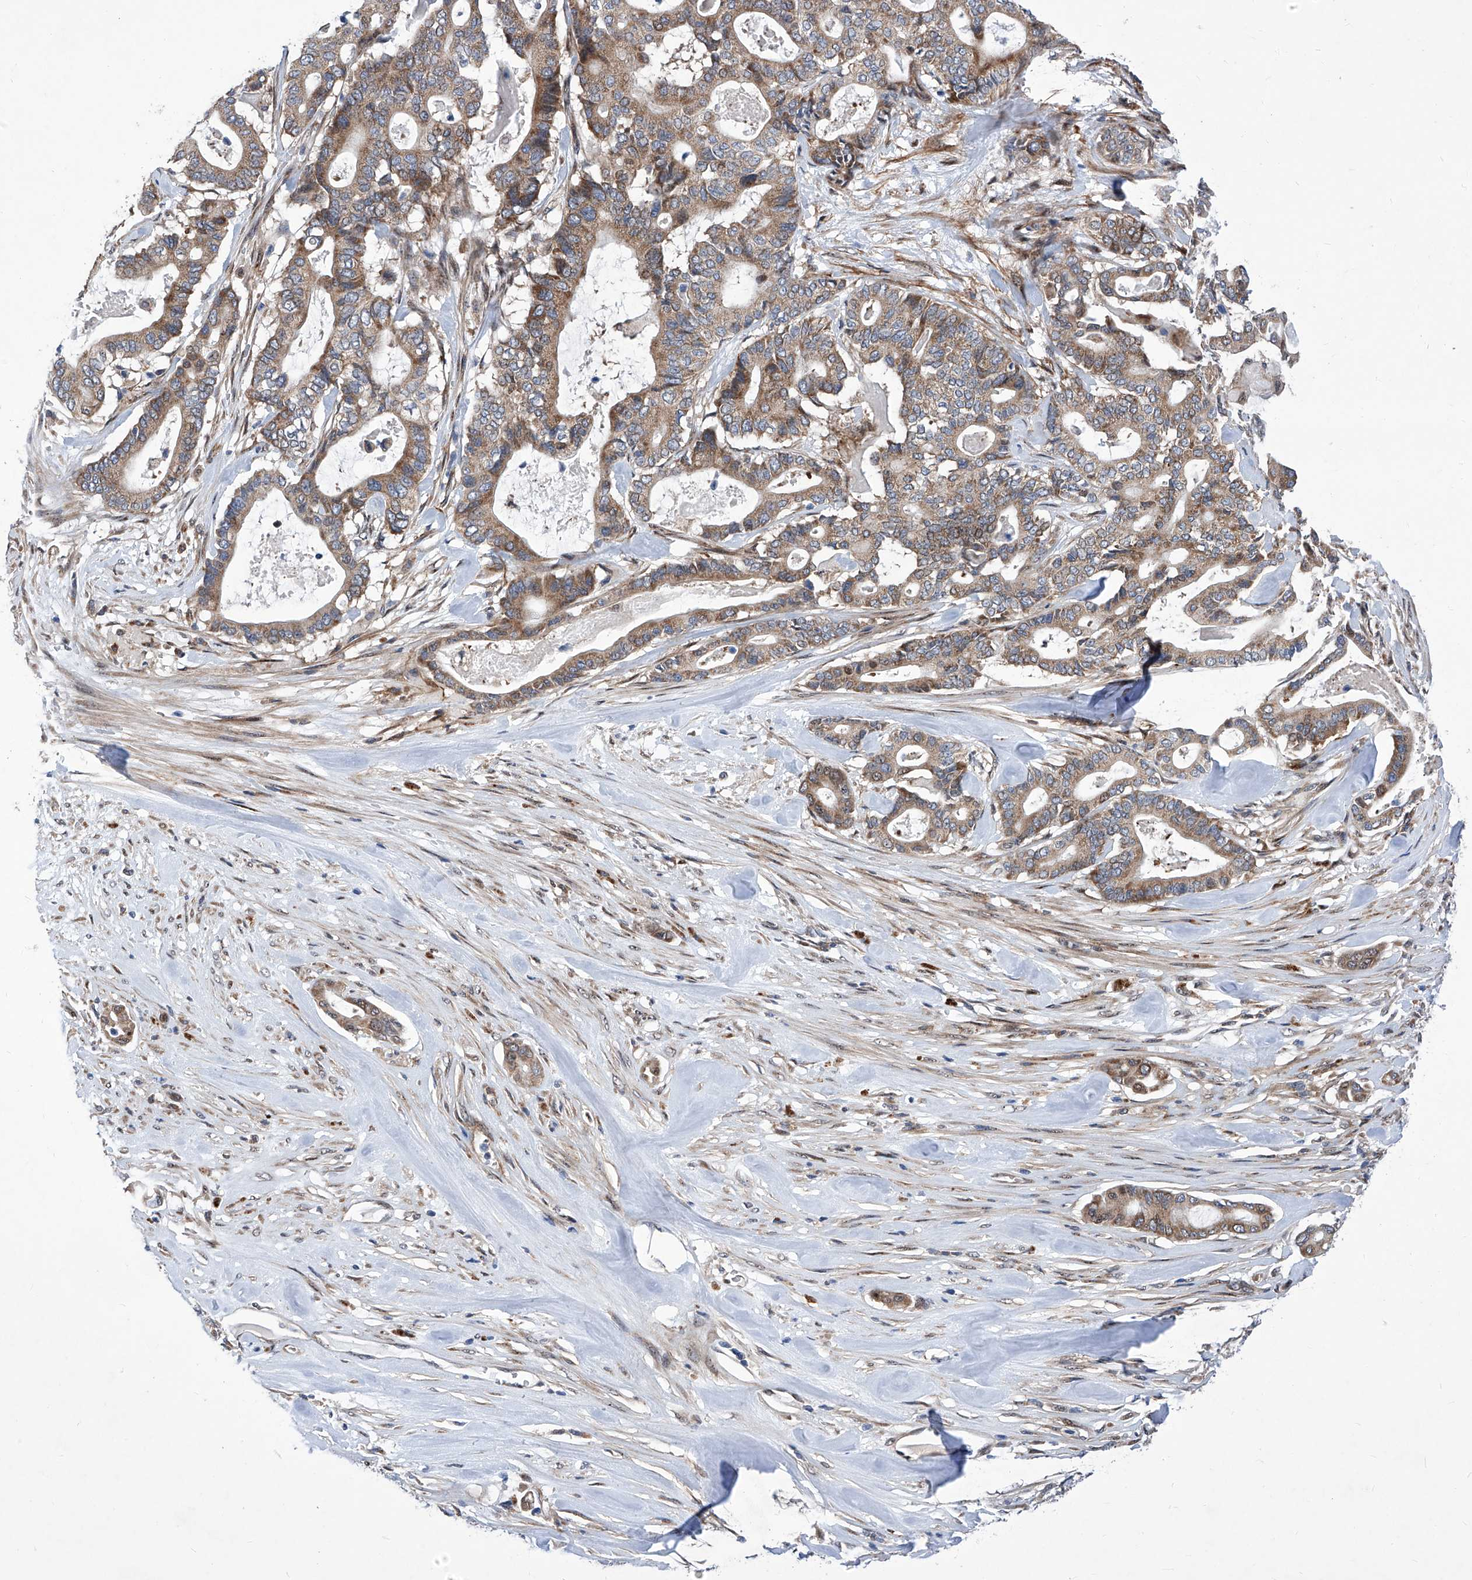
{"staining": {"intensity": "moderate", "quantity": ">75%", "location": "cytoplasmic/membranous"}, "tissue": "pancreatic cancer", "cell_type": "Tumor cells", "image_type": "cancer", "snomed": [{"axis": "morphology", "description": "Adenocarcinoma, NOS"}, {"axis": "topography", "description": "Pancreas"}], "caption": "Immunohistochemistry (IHC) of human pancreatic adenocarcinoma displays medium levels of moderate cytoplasmic/membranous positivity in approximately >75% of tumor cells. The protein of interest is shown in brown color, while the nuclei are stained blue.", "gene": "KTI12", "patient": {"sex": "male", "age": 63}}